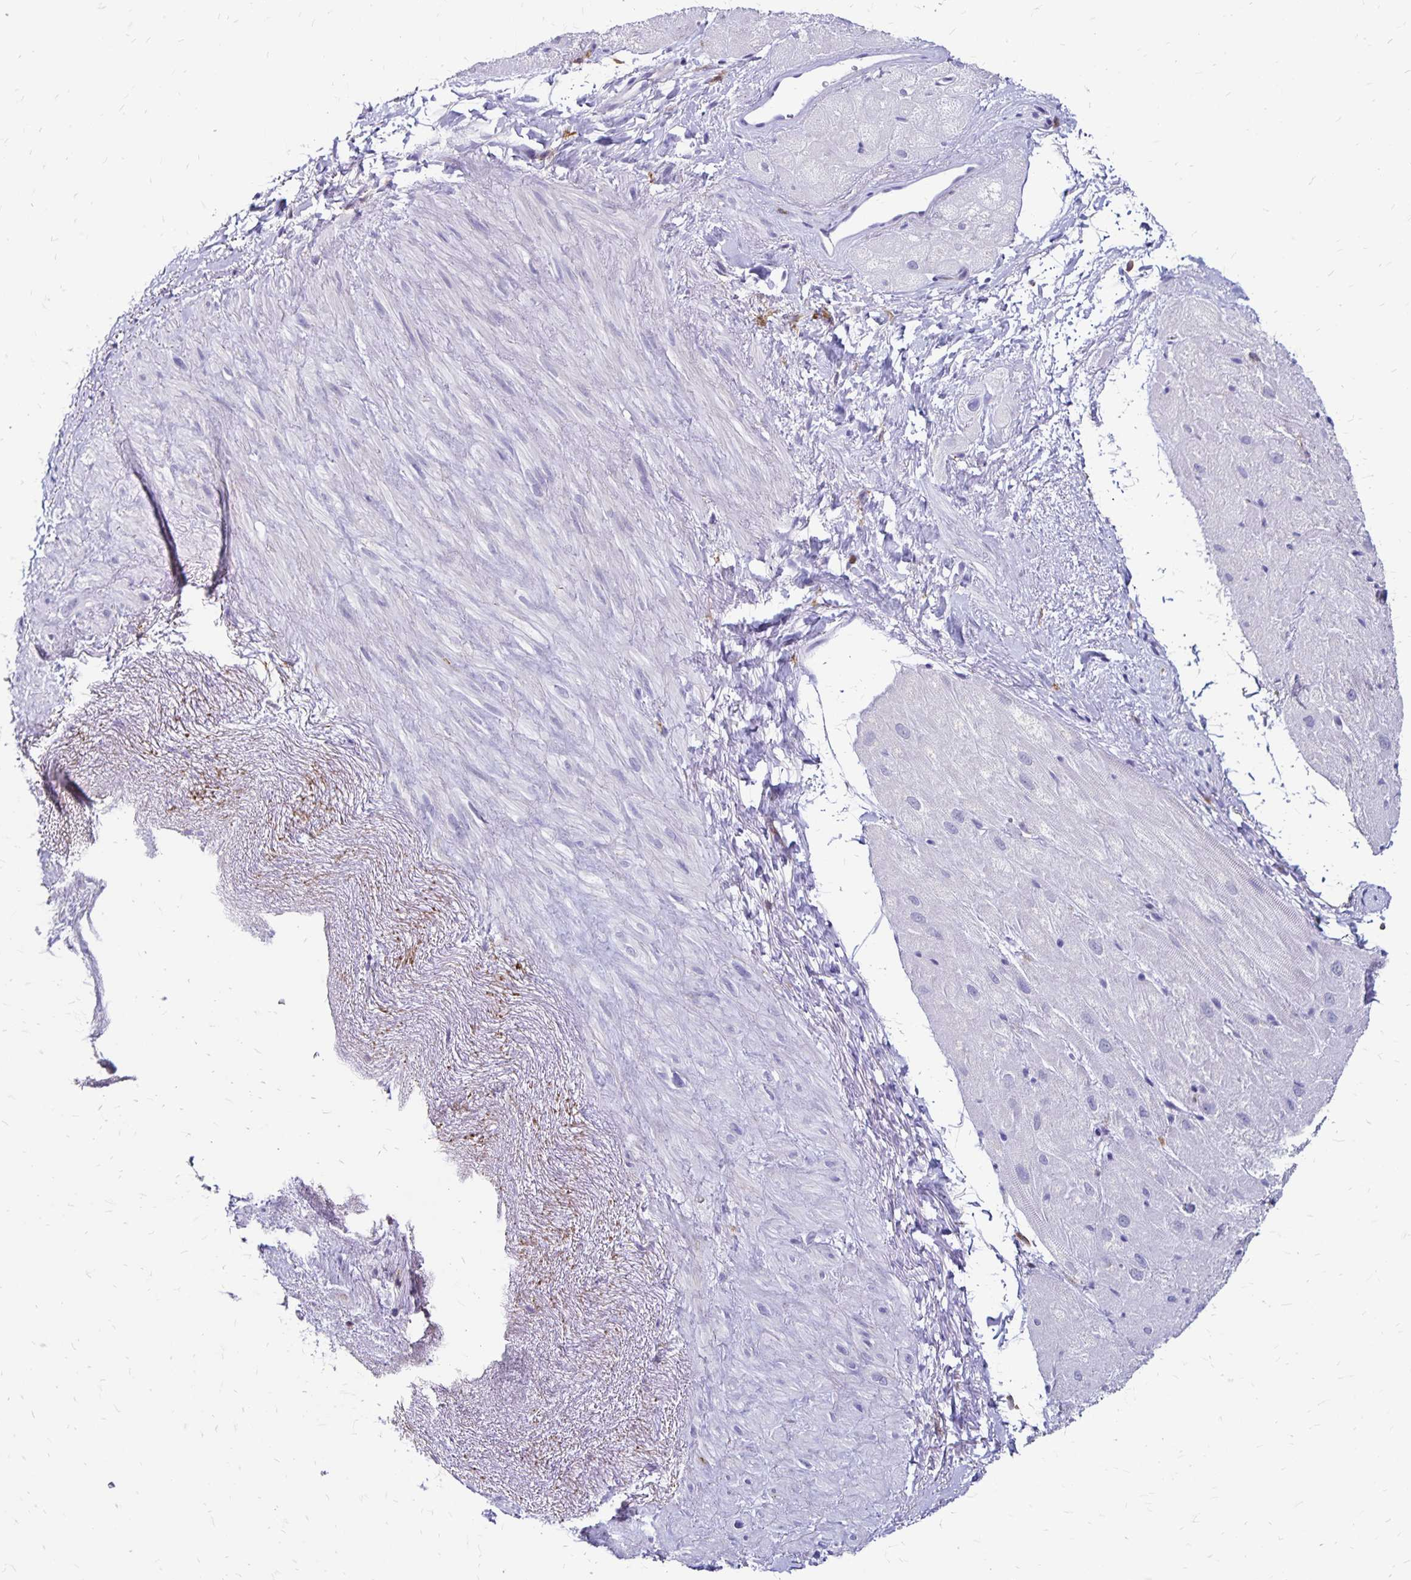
{"staining": {"intensity": "negative", "quantity": "none", "location": "none"}, "tissue": "heart muscle", "cell_type": "Cardiomyocytes", "image_type": "normal", "snomed": [{"axis": "morphology", "description": "Normal tissue, NOS"}, {"axis": "topography", "description": "Heart"}], "caption": "DAB (3,3'-diaminobenzidine) immunohistochemical staining of normal heart muscle demonstrates no significant expression in cardiomyocytes. (DAB (3,3'-diaminobenzidine) immunohistochemistry (IHC) with hematoxylin counter stain).", "gene": "TNS3", "patient": {"sex": "male", "age": 62}}